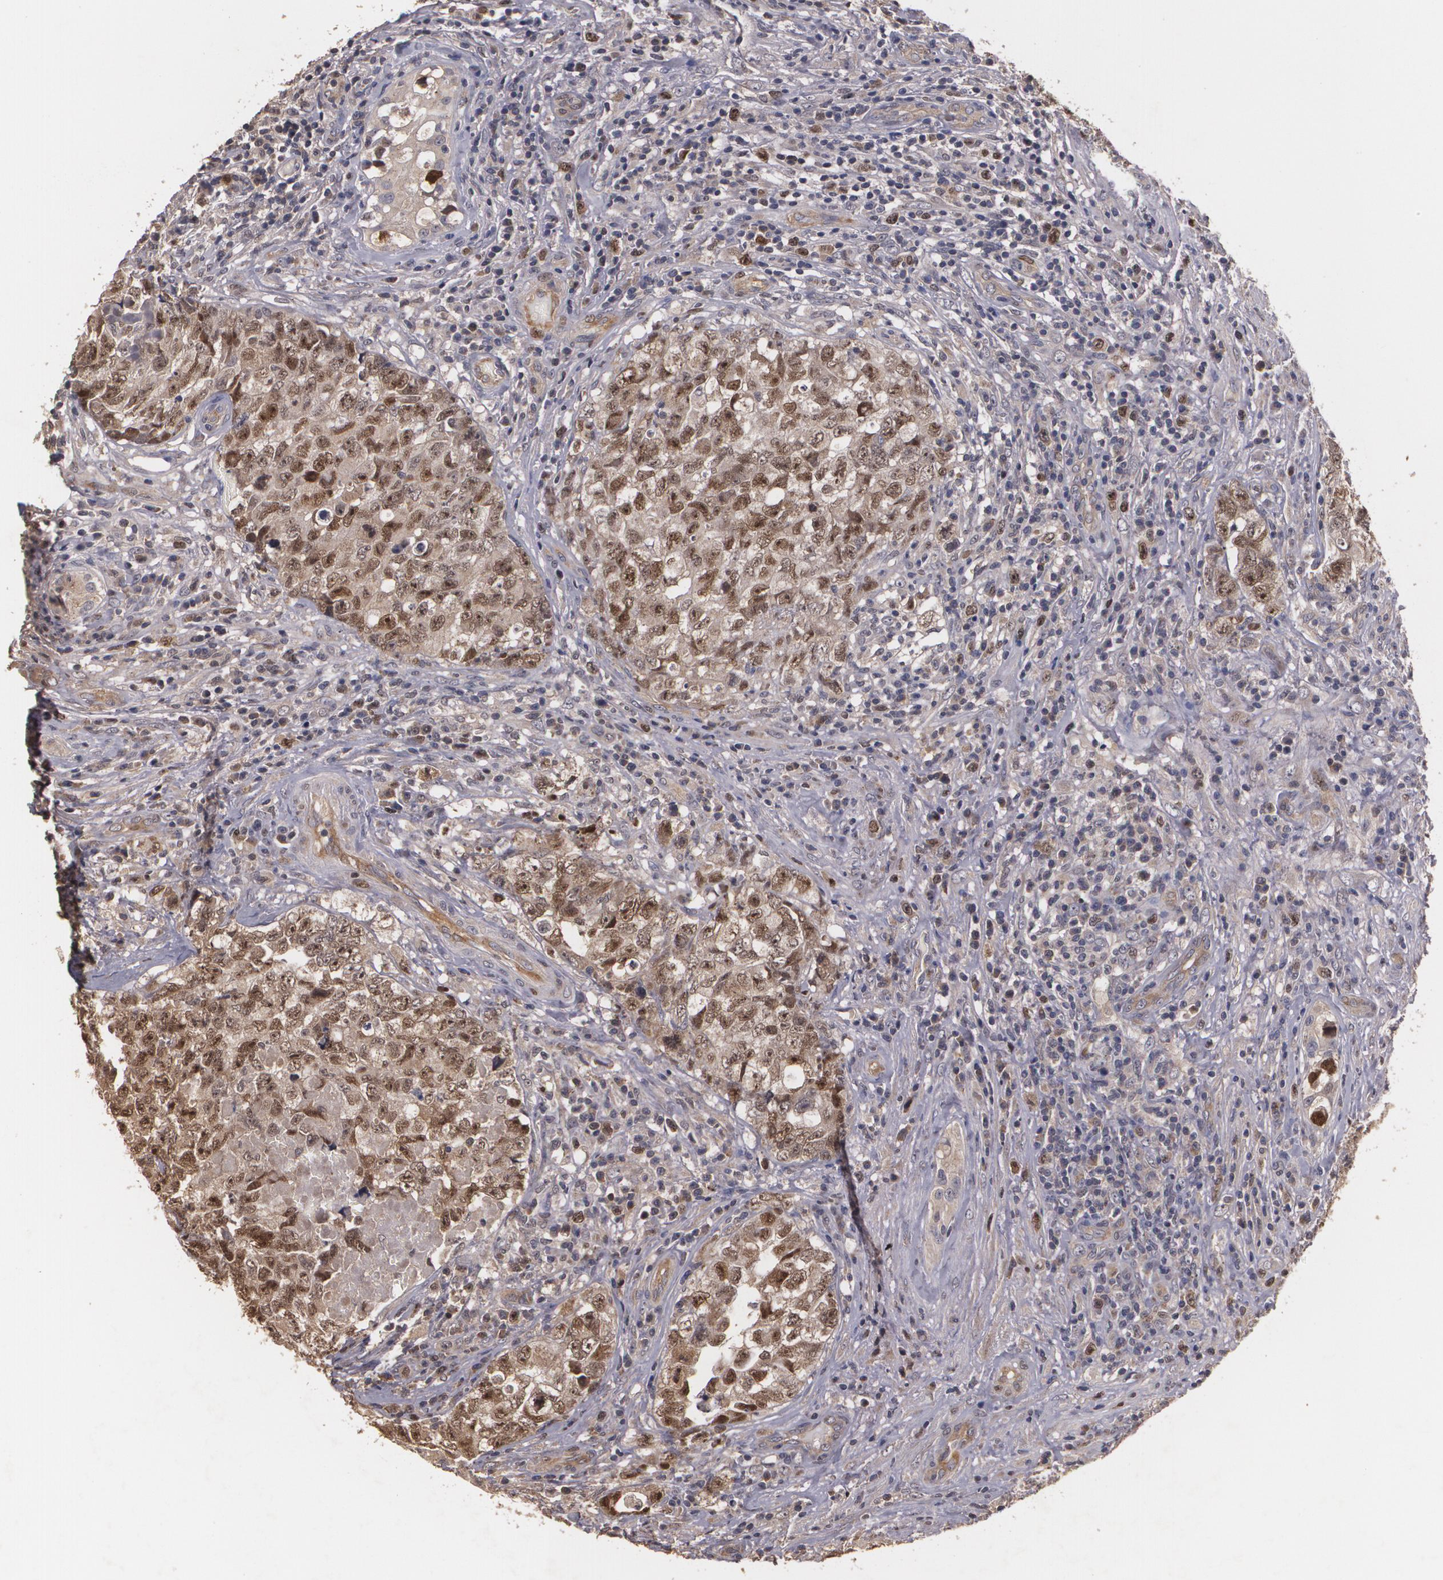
{"staining": {"intensity": "moderate", "quantity": ">75%", "location": "cytoplasmic/membranous,nuclear"}, "tissue": "testis cancer", "cell_type": "Tumor cells", "image_type": "cancer", "snomed": [{"axis": "morphology", "description": "Carcinoma, Embryonal, NOS"}, {"axis": "topography", "description": "Testis"}], "caption": "Tumor cells reveal medium levels of moderate cytoplasmic/membranous and nuclear expression in about >75% of cells in testis cancer (embryonal carcinoma). The staining was performed using DAB, with brown indicating positive protein expression. Nuclei are stained blue with hematoxylin.", "gene": "BRCA1", "patient": {"sex": "male", "age": 31}}